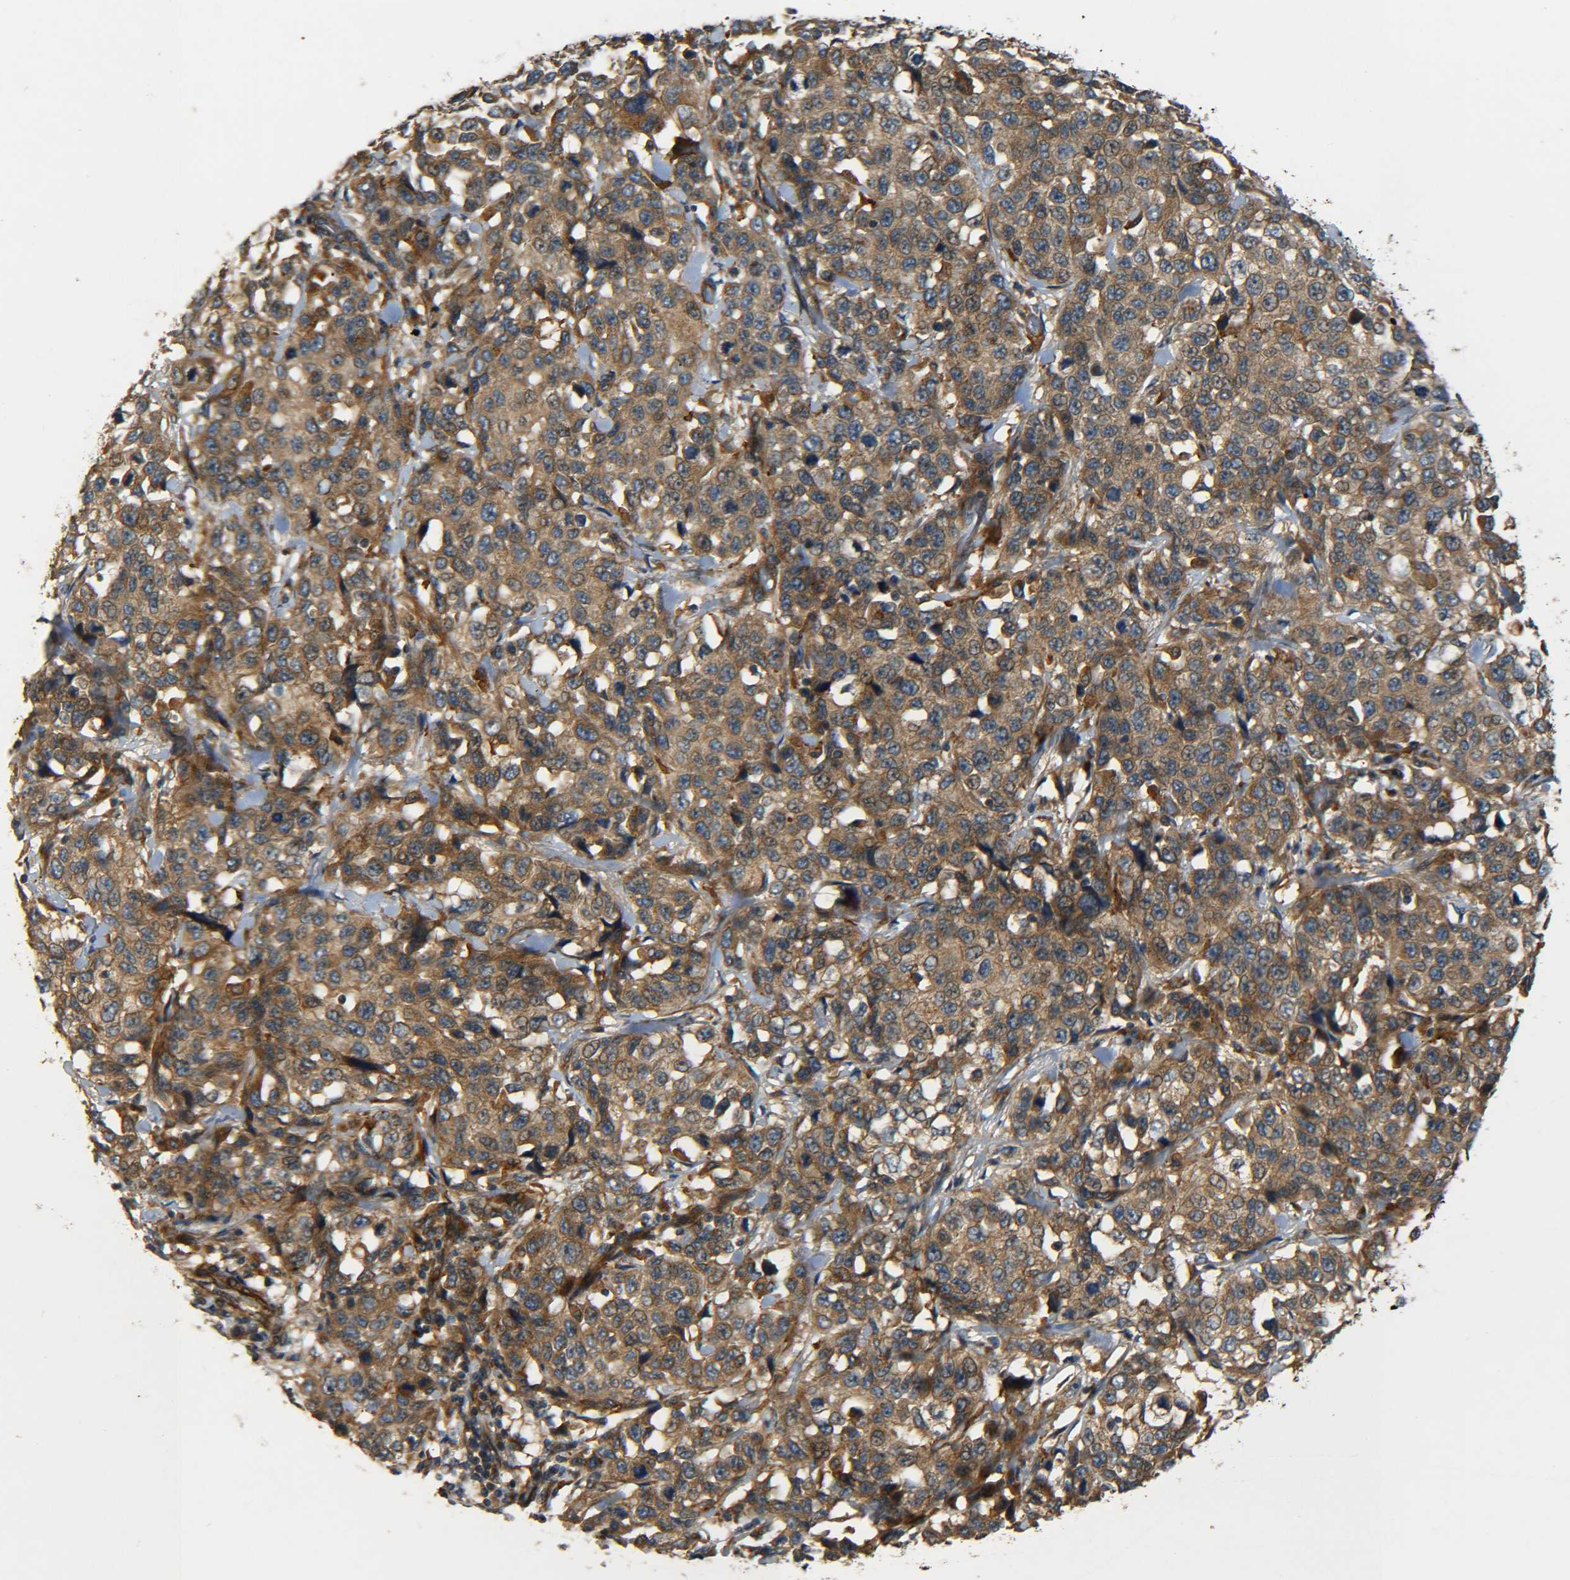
{"staining": {"intensity": "moderate", "quantity": ">75%", "location": "cytoplasmic/membranous"}, "tissue": "stomach cancer", "cell_type": "Tumor cells", "image_type": "cancer", "snomed": [{"axis": "morphology", "description": "Normal tissue, NOS"}, {"axis": "morphology", "description": "Adenocarcinoma, NOS"}, {"axis": "topography", "description": "Stomach"}], "caption": "Brown immunohistochemical staining in stomach cancer displays moderate cytoplasmic/membranous staining in about >75% of tumor cells.", "gene": "LRCH3", "patient": {"sex": "male", "age": 48}}